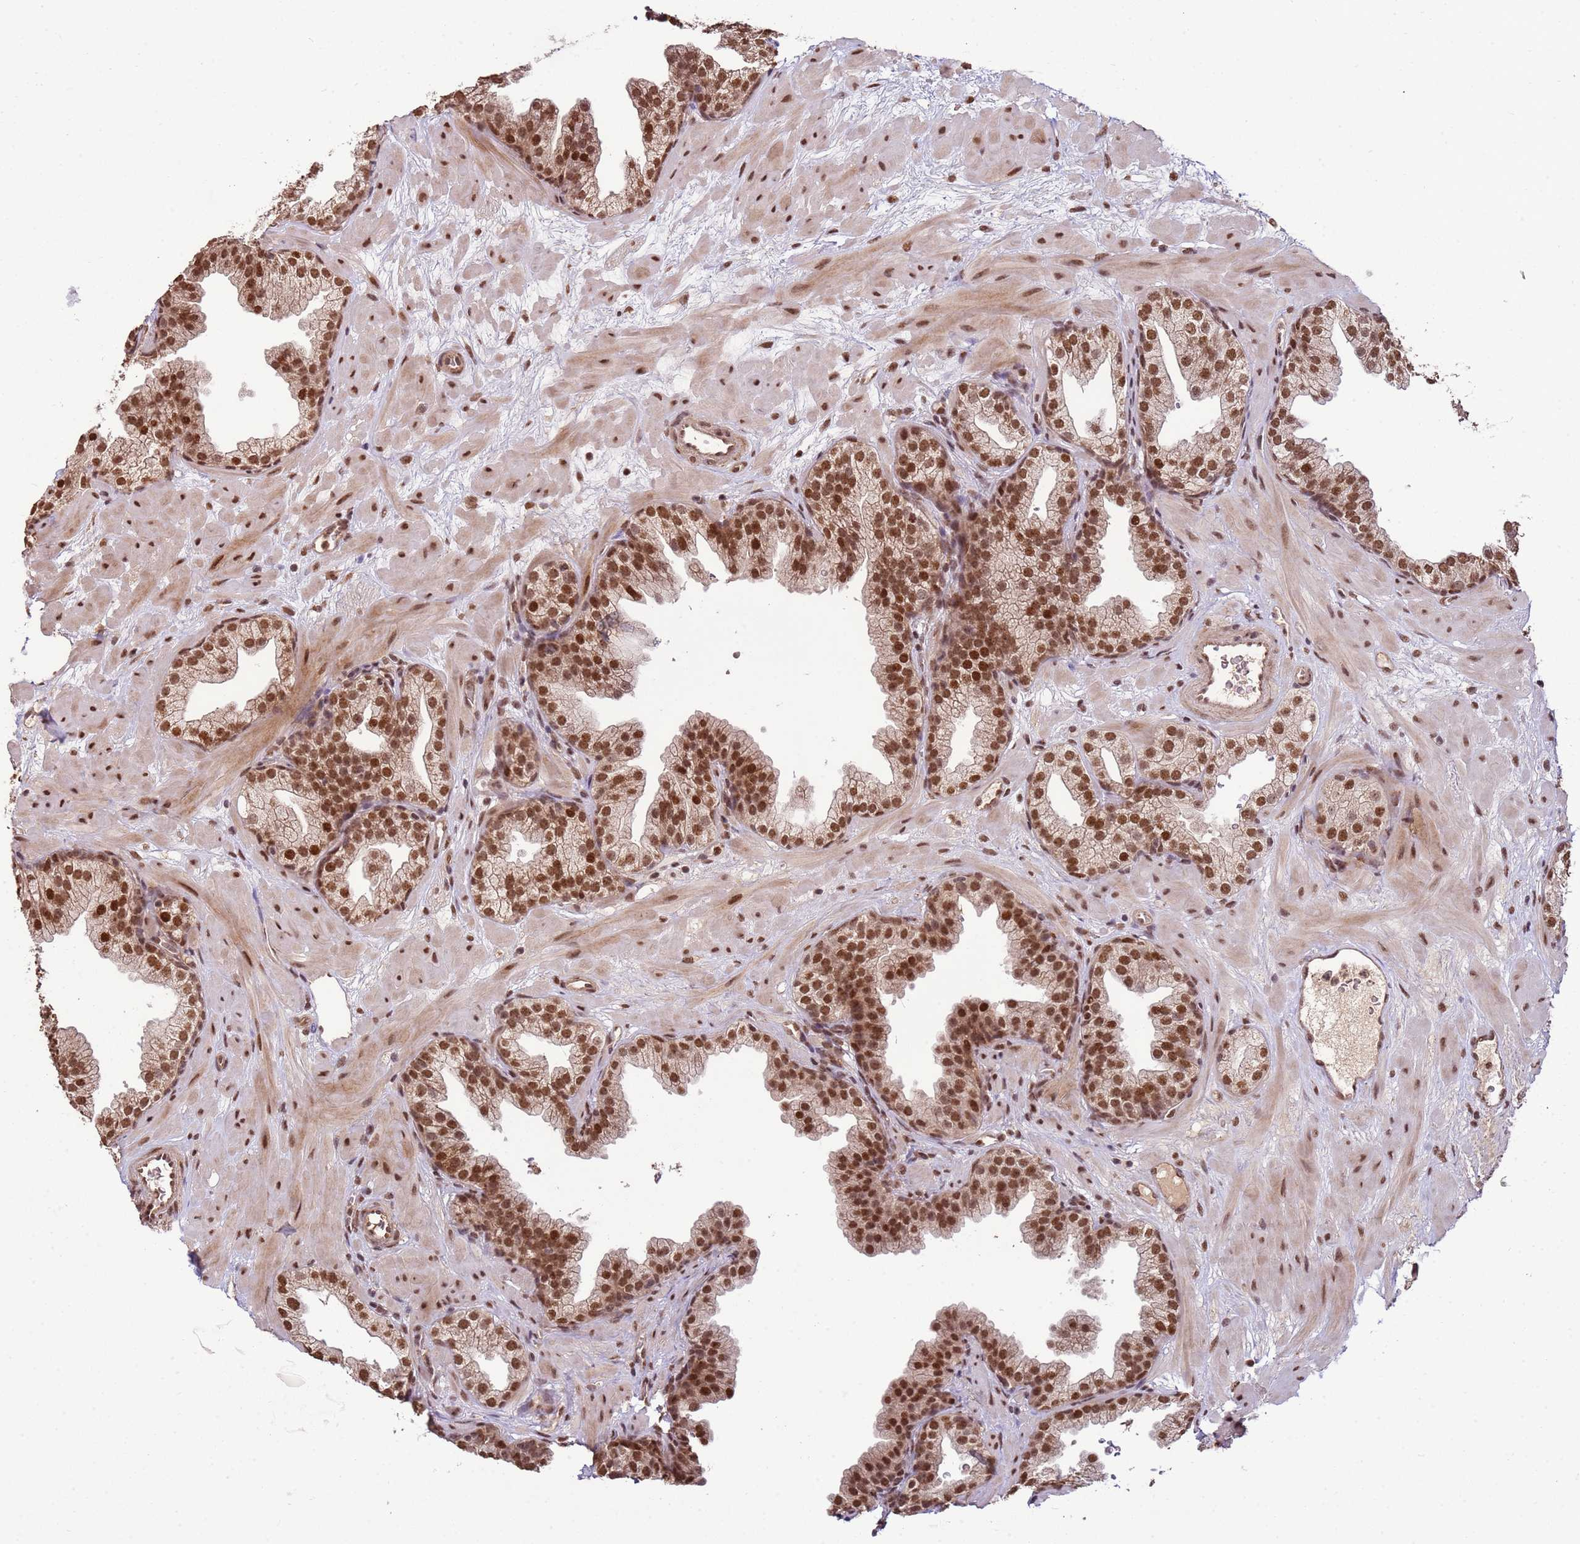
{"staining": {"intensity": "strong", "quantity": ">75%", "location": "nuclear"}, "tissue": "prostate", "cell_type": "Glandular cells", "image_type": "normal", "snomed": [{"axis": "morphology", "description": "Normal tissue, NOS"}, {"axis": "topography", "description": "Prostate"}], "caption": "Protein expression analysis of unremarkable prostate reveals strong nuclear staining in about >75% of glandular cells. (DAB = brown stain, brightfield microscopy at high magnification).", "gene": "ZBTB12", "patient": {"sex": "male", "age": 37}}